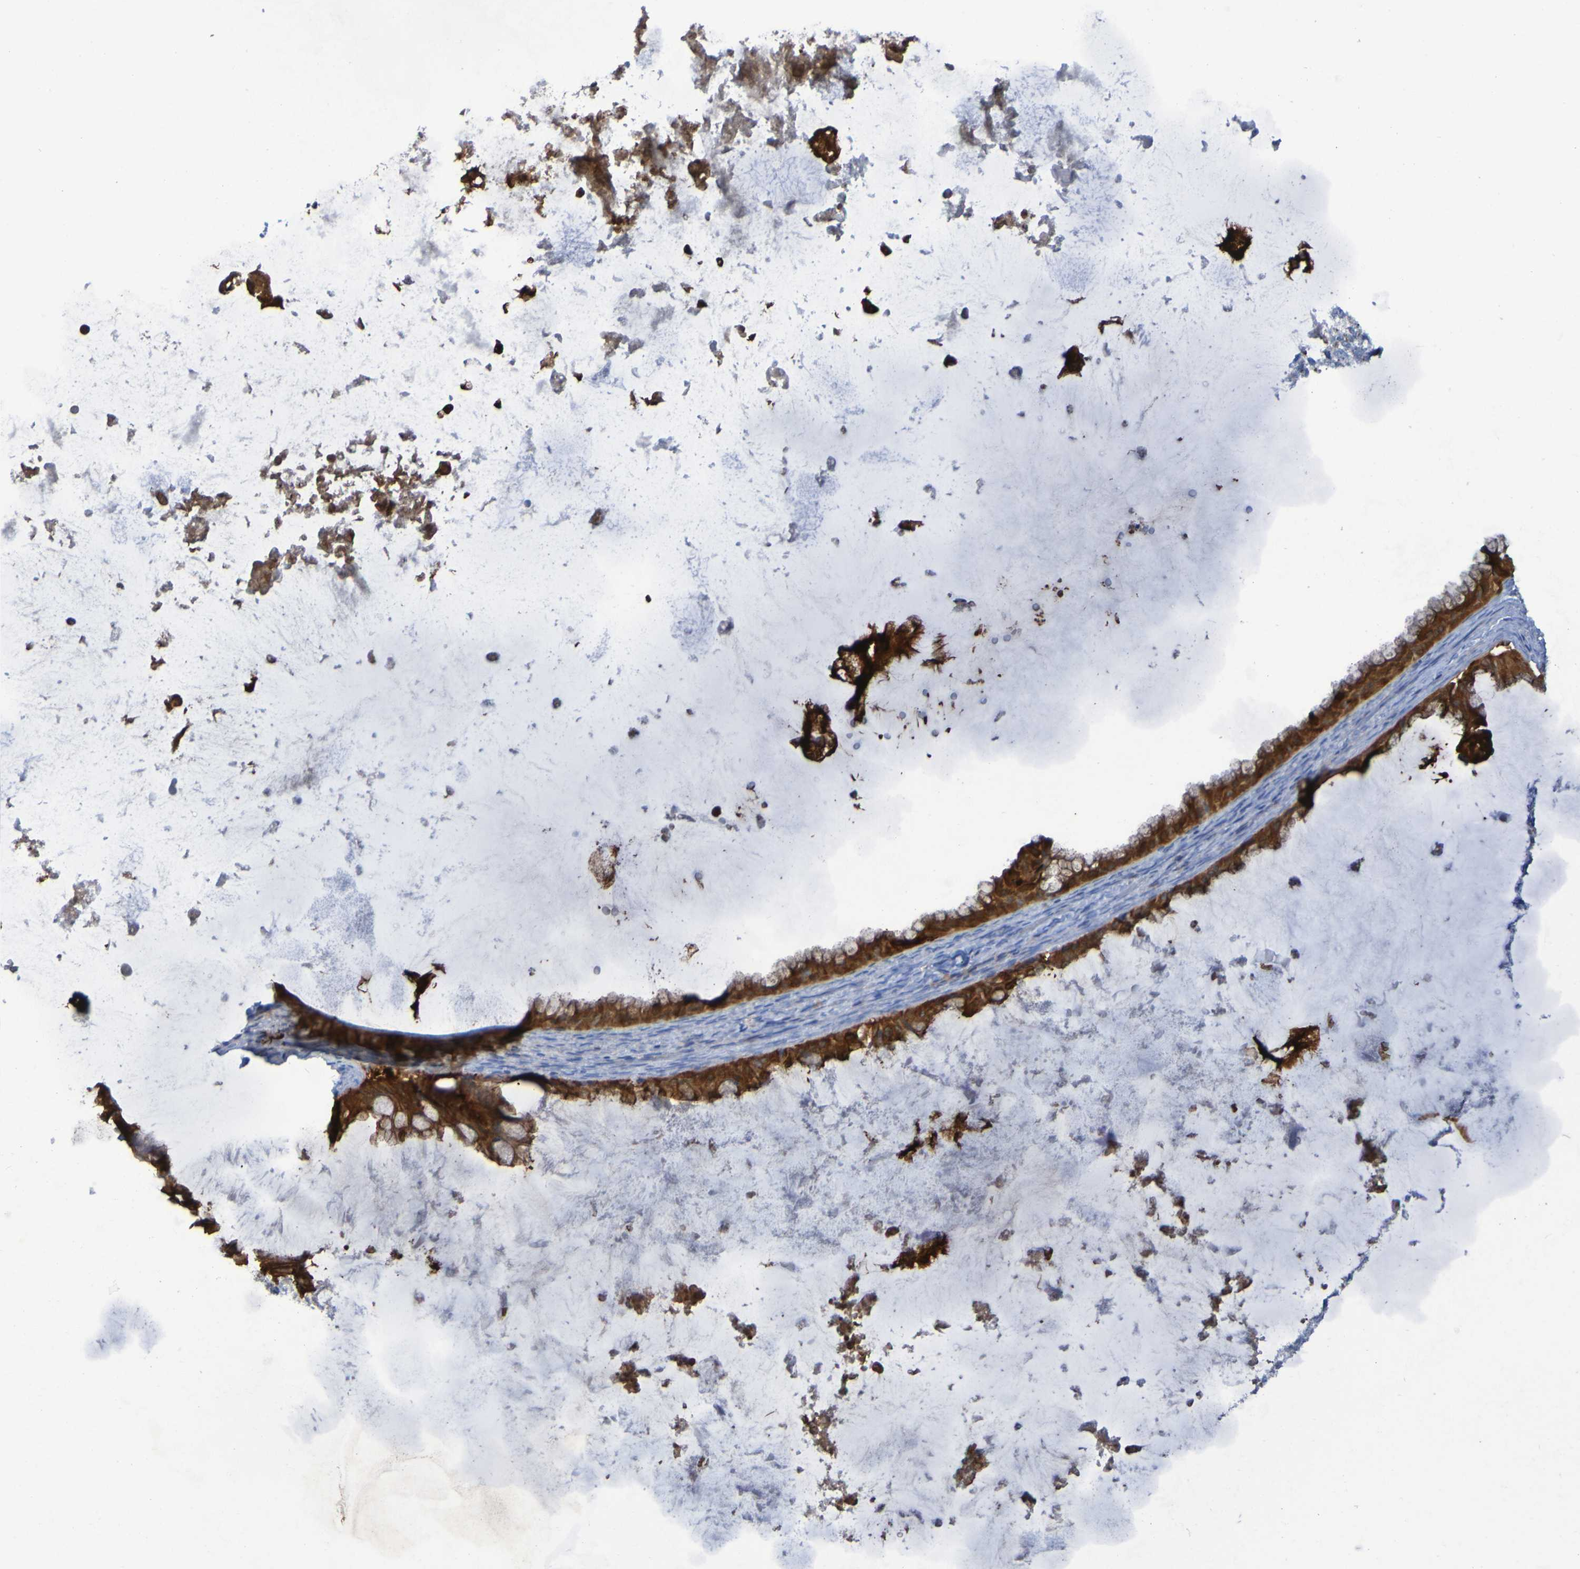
{"staining": {"intensity": "strong", "quantity": ">75%", "location": "cytoplasmic/membranous"}, "tissue": "ovarian cancer", "cell_type": "Tumor cells", "image_type": "cancer", "snomed": [{"axis": "morphology", "description": "Cystadenocarcinoma, mucinous, NOS"}, {"axis": "topography", "description": "Ovary"}], "caption": "Protein expression analysis of human ovarian mucinous cystadenocarcinoma reveals strong cytoplasmic/membranous positivity in about >75% of tumor cells.", "gene": "MPPE1", "patient": {"sex": "female", "age": 61}}